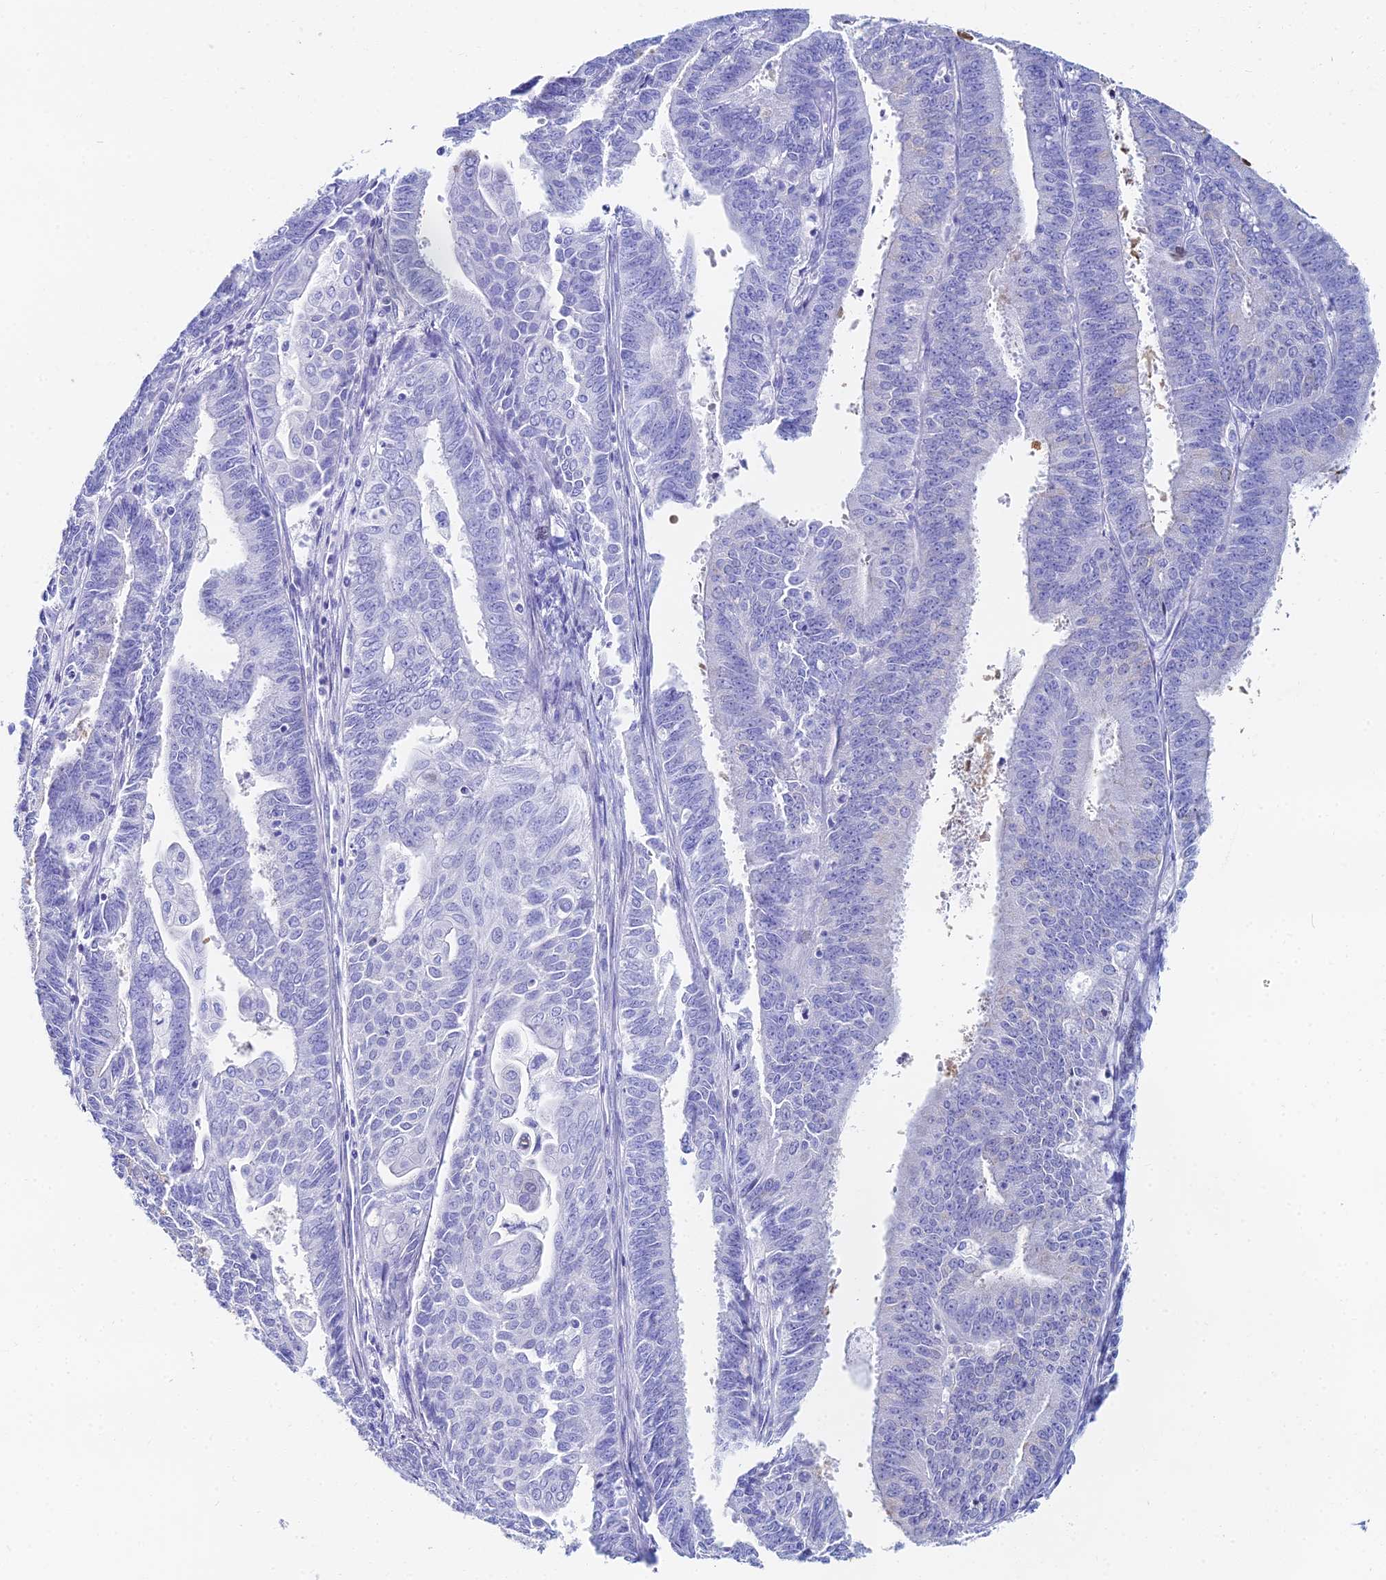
{"staining": {"intensity": "negative", "quantity": "none", "location": "none"}, "tissue": "endometrial cancer", "cell_type": "Tumor cells", "image_type": "cancer", "snomed": [{"axis": "morphology", "description": "Adenocarcinoma, NOS"}, {"axis": "topography", "description": "Endometrium"}], "caption": "A micrograph of human adenocarcinoma (endometrial) is negative for staining in tumor cells. Brightfield microscopy of IHC stained with DAB (brown) and hematoxylin (blue), captured at high magnification.", "gene": "HSPA1L", "patient": {"sex": "female", "age": 73}}